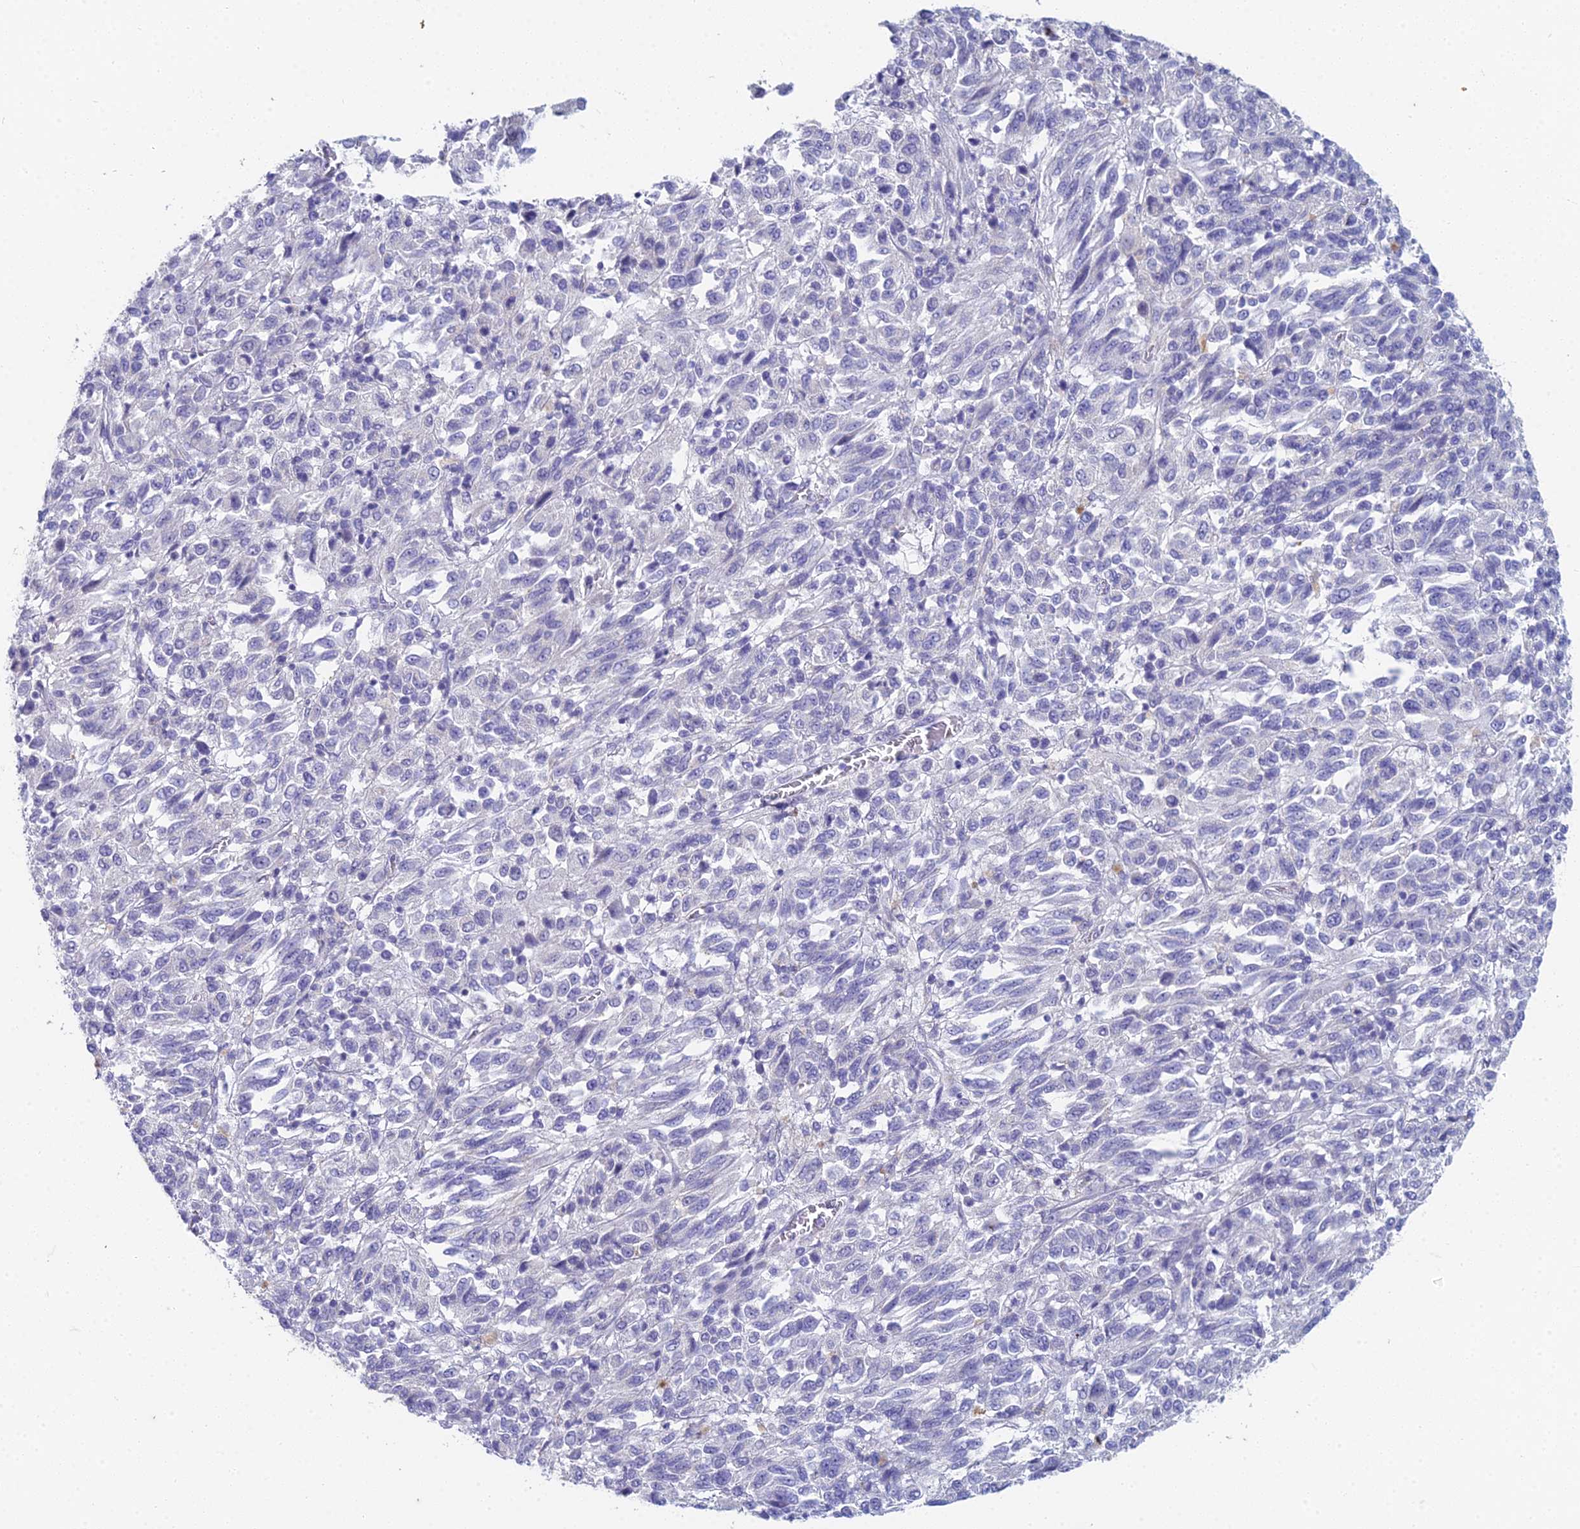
{"staining": {"intensity": "negative", "quantity": "none", "location": "none"}, "tissue": "melanoma", "cell_type": "Tumor cells", "image_type": "cancer", "snomed": [{"axis": "morphology", "description": "Malignant melanoma, Metastatic site"}, {"axis": "topography", "description": "Lung"}], "caption": "An image of melanoma stained for a protein shows no brown staining in tumor cells. Nuclei are stained in blue.", "gene": "EEF2KMT", "patient": {"sex": "male", "age": 64}}